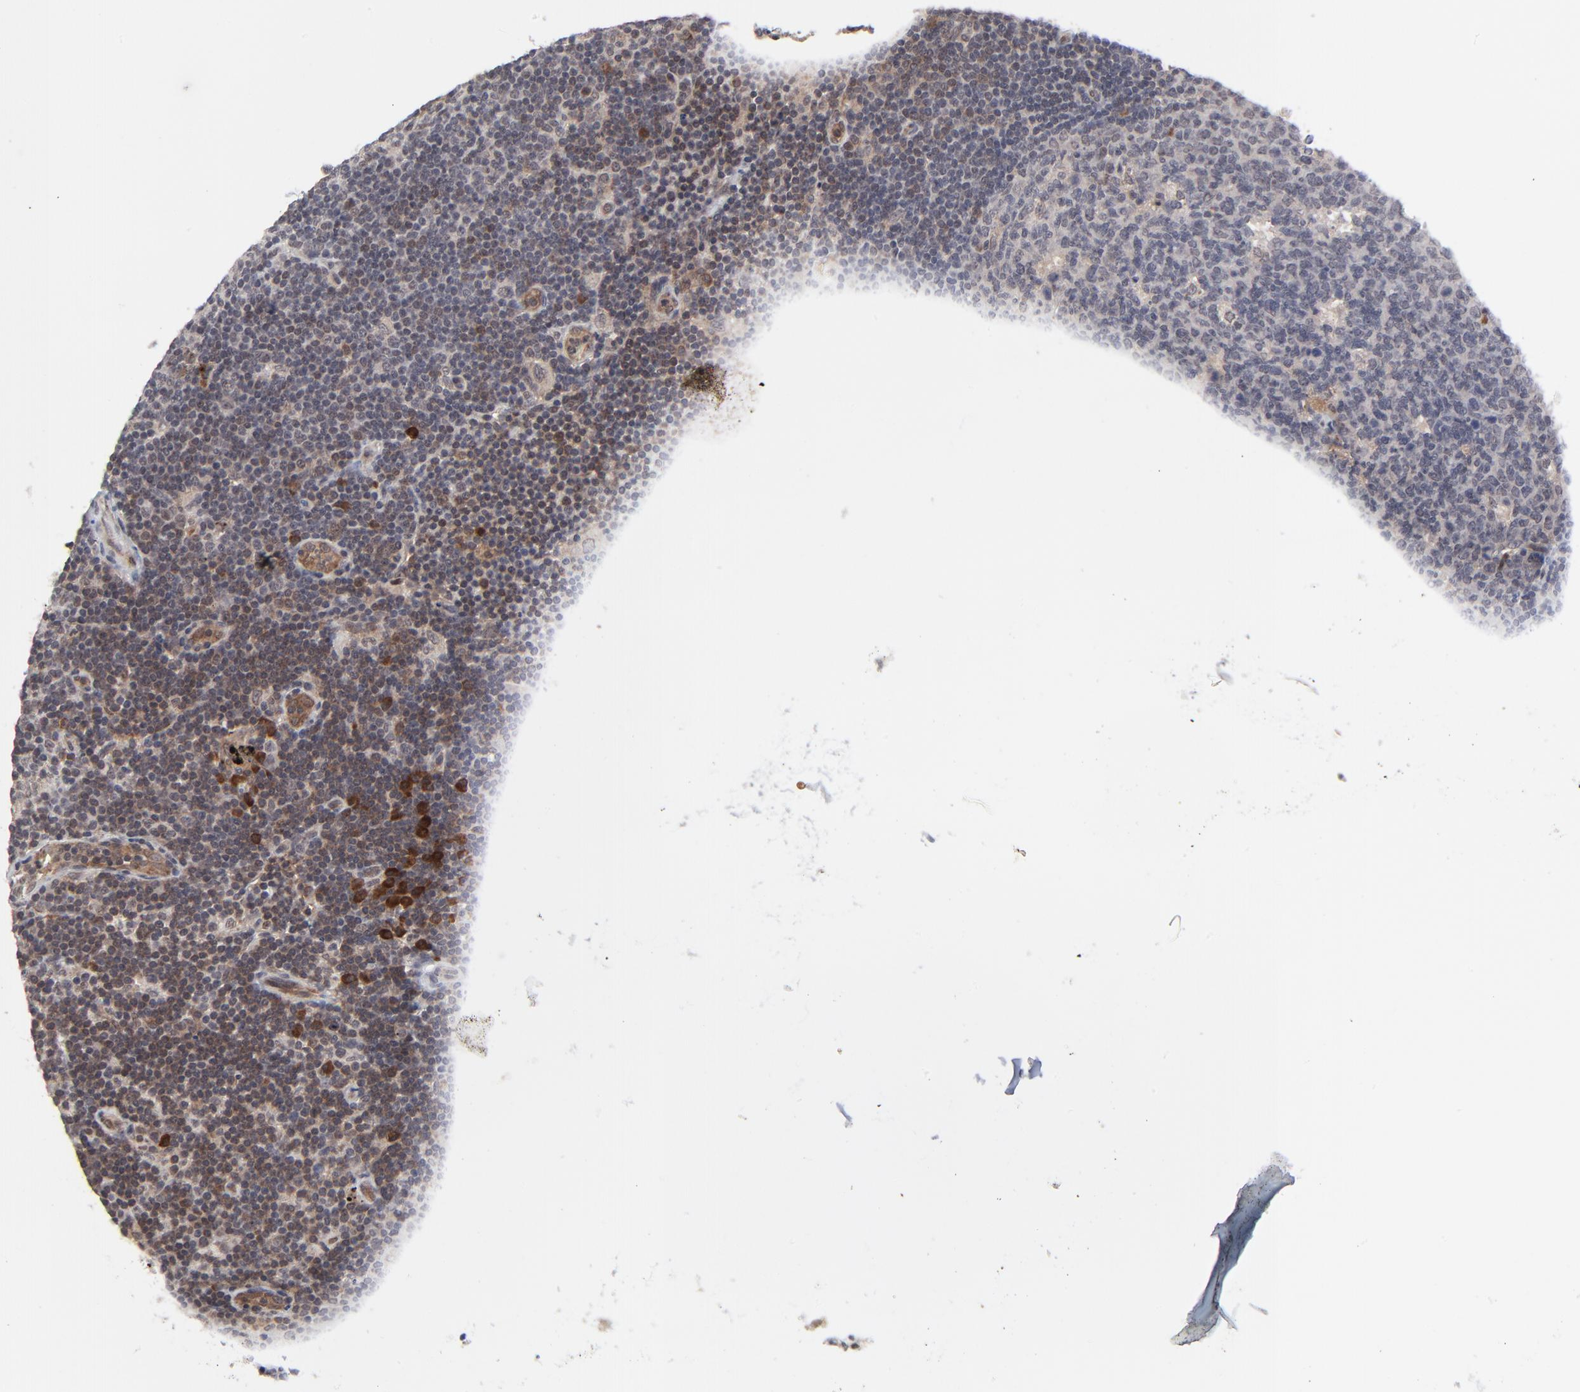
{"staining": {"intensity": "weak", "quantity": "<25%", "location": "cytoplasmic/membranous"}, "tissue": "lymph node", "cell_type": "Germinal center cells", "image_type": "normal", "snomed": [{"axis": "morphology", "description": "Normal tissue, NOS"}, {"axis": "morphology", "description": "Squamous cell carcinoma, metastatic, NOS"}, {"axis": "topography", "description": "Lymph node"}], "caption": "Immunohistochemical staining of normal human lymph node reveals no significant staining in germinal center cells.", "gene": "CASP10", "patient": {"sex": "female", "age": 53}}